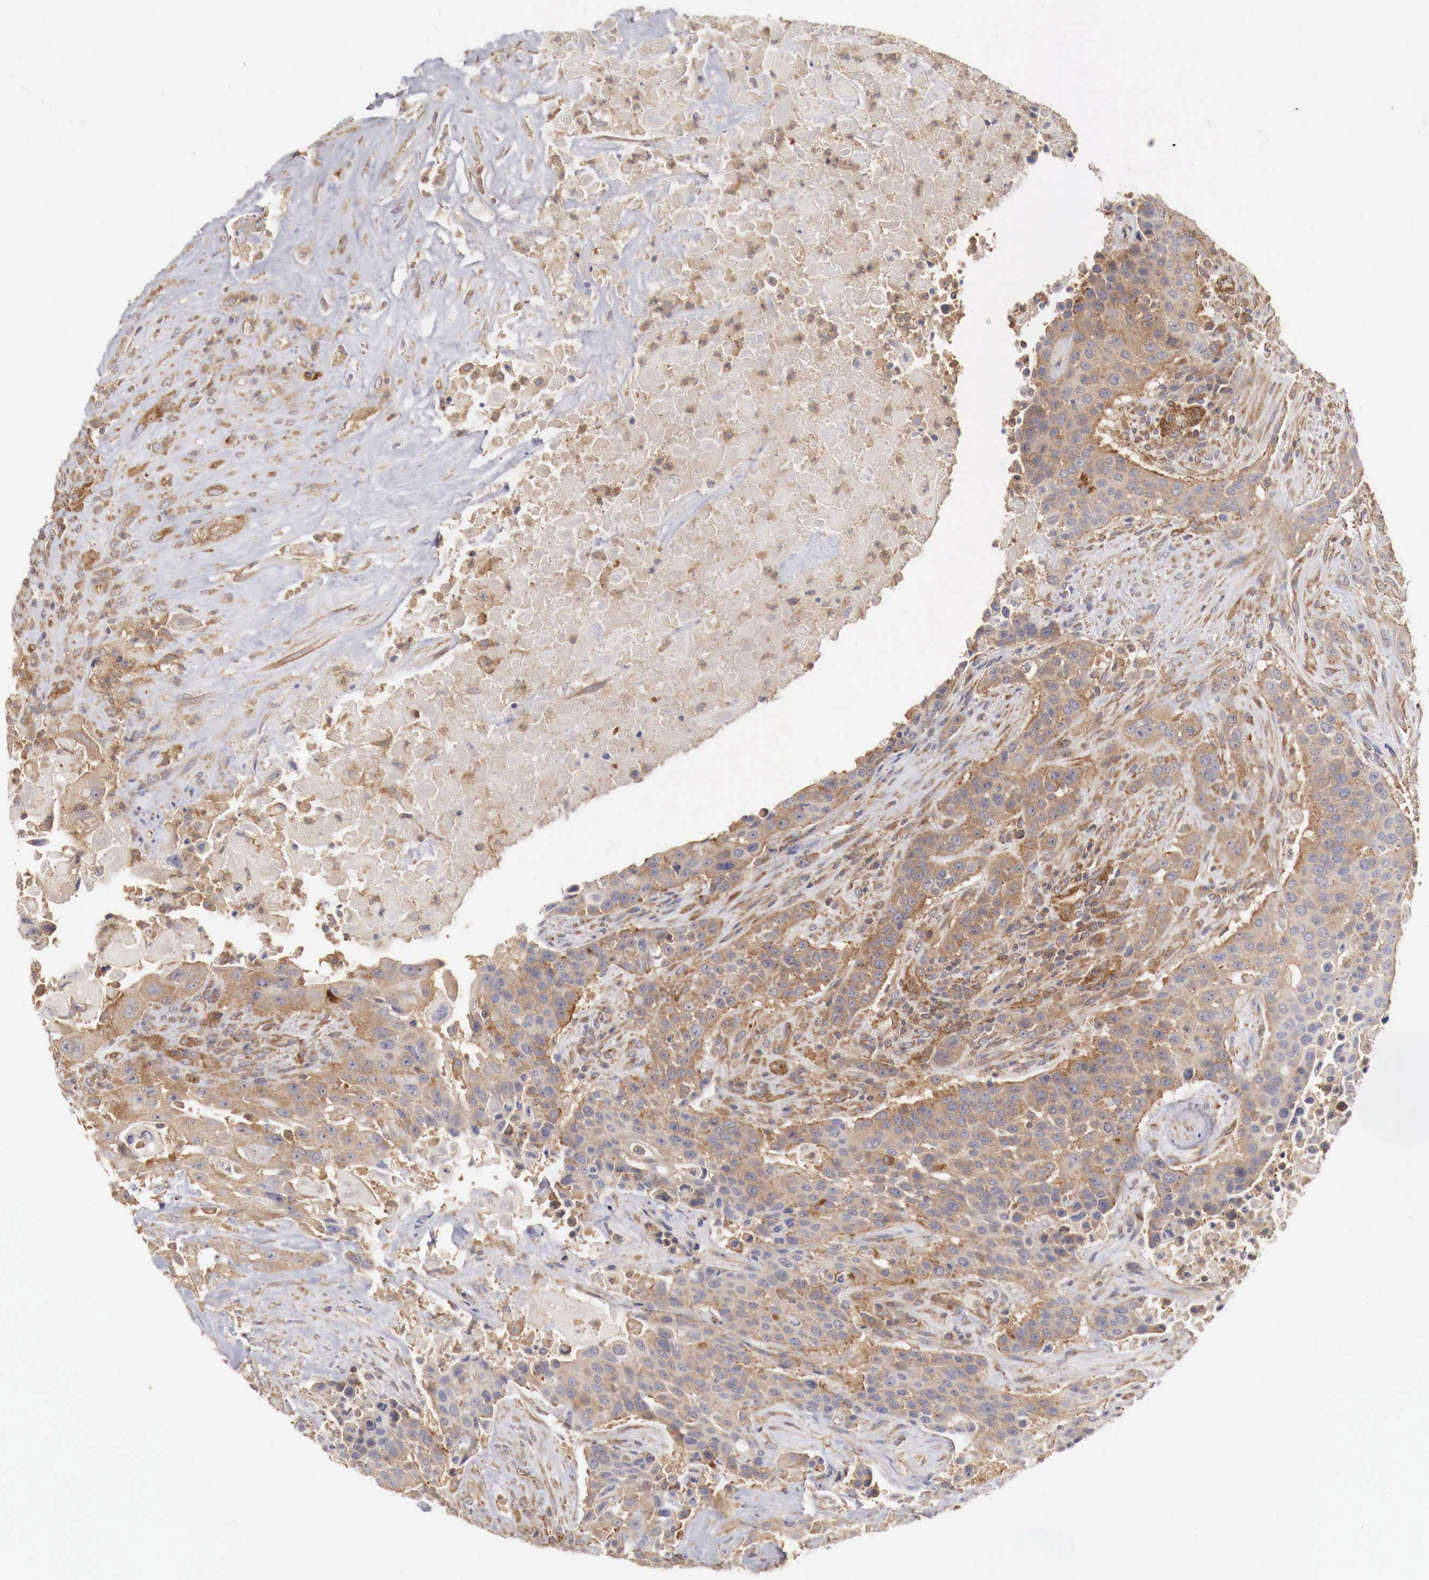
{"staining": {"intensity": "moderate", "quantity": ">75%", "location": "cytoplasmic/membranous"}, "tissue": "urothelial cancer", "cell_type": "Tumor cells", "image_type": "cancer", "snomed": [{"axis": "morphology", "description": "Urothelial carcinoma, High grade"}, {"axis": "topography", "description": "Urinary bladder"}], "caption": "Brown immunohistochemical staining in urothelial carcinoma (high-grade) demonstrates moderate cytoplasmic/membranous staining in about >75% of tumor cells. Using DAB (3,3'-diaminobenzidine) (brown) and hematoxylin (blue) stains, captured at high magnification using brightfield microscopy.", "gene": "ARMCX4", "patient": {"sex": "male", "age": 74}}